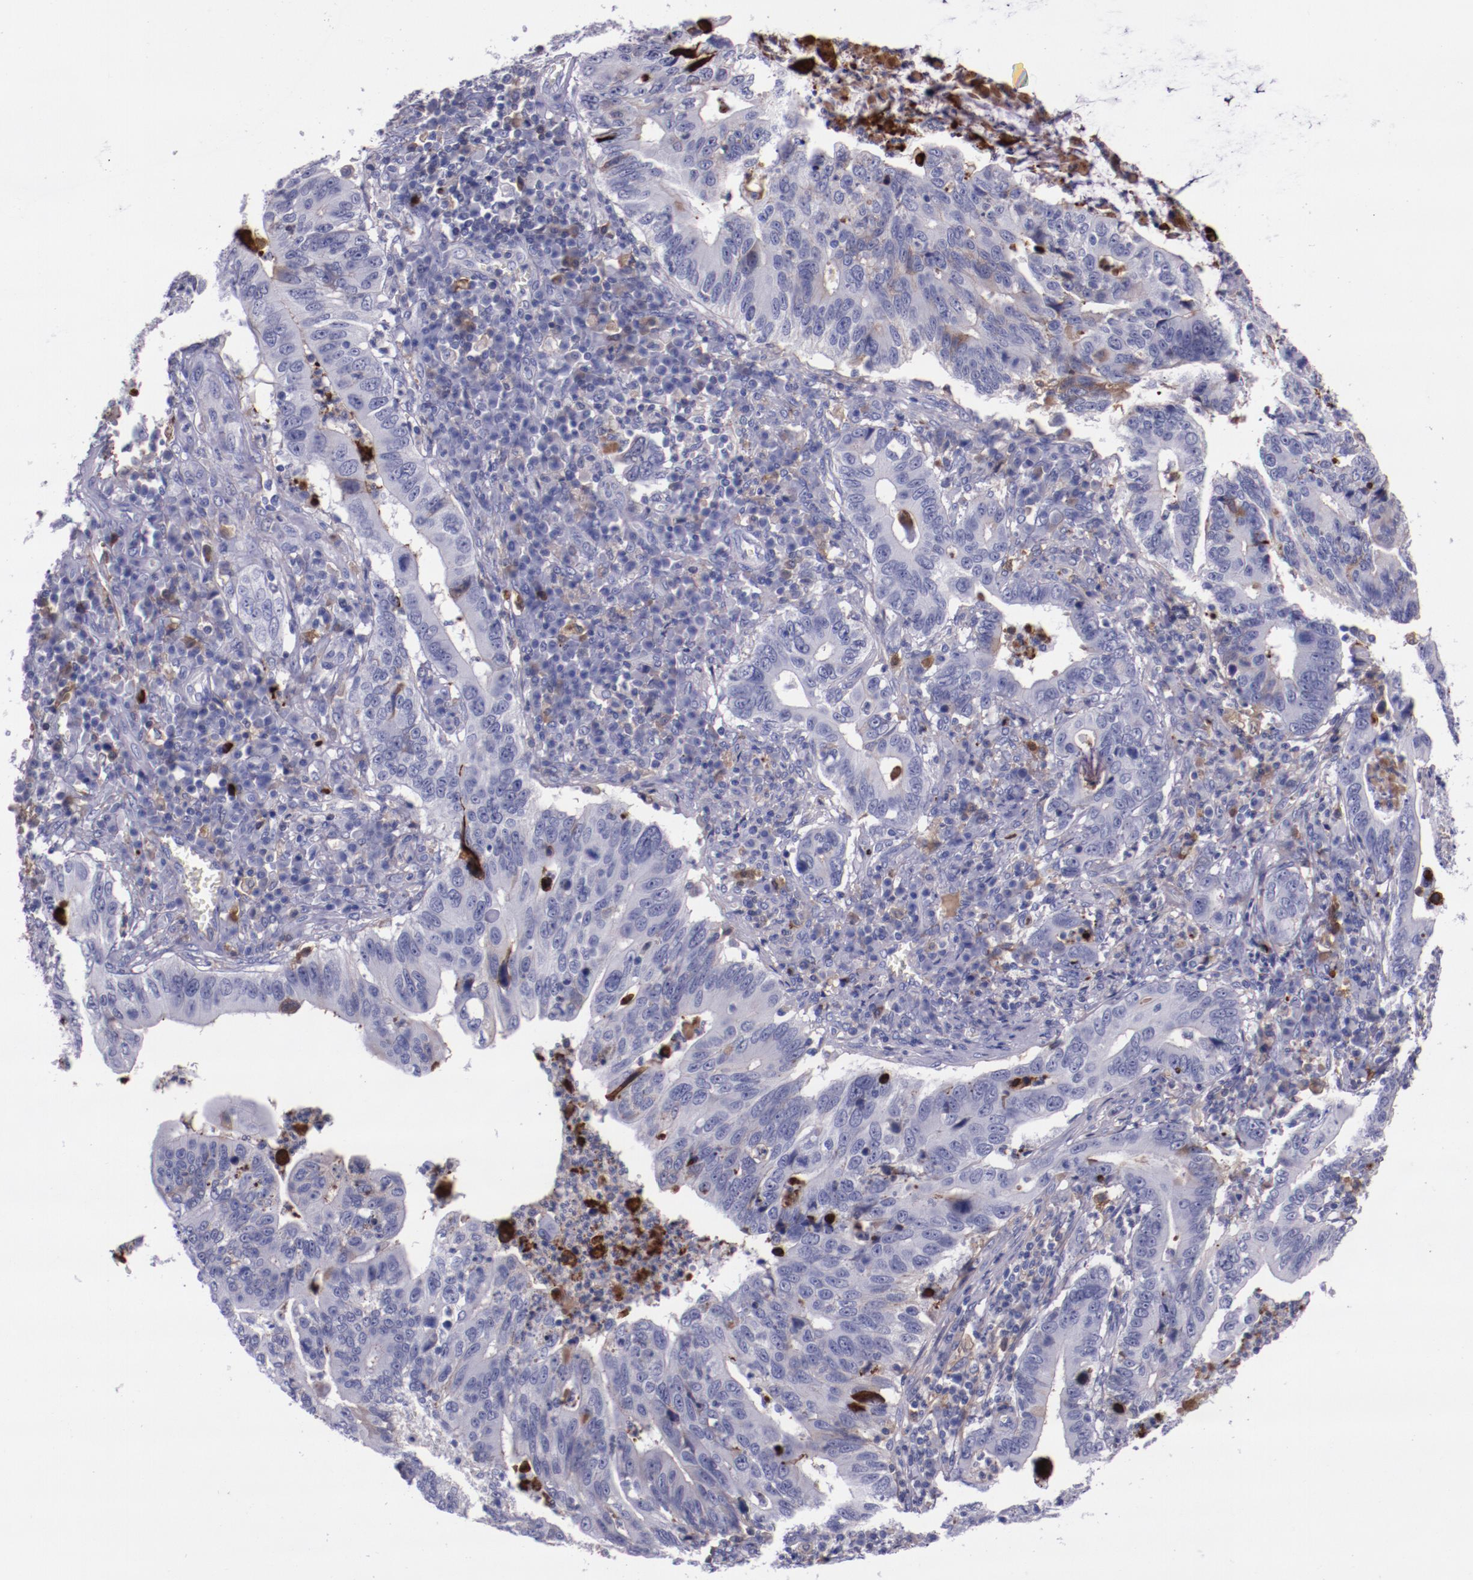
{"staining": {"intensity": "negative", "quantity": "none", "location": "none"}, "tissue": "stomach cancer", "cell_type": "Tumor cells", "image_type": "cancer", "snomed": [{"axis": "morphology", "description": "Adenocarcinoma, NOS"}, {"axis": "topography", "description": "Stomach, upper"}], "caption": "Immunohistochemistry (IHC) of human stomach adenocarcinoma demonstrates no expression in tumor cells.", "gene": "APOH", "patient": {"sex": "male", "age": 63}}